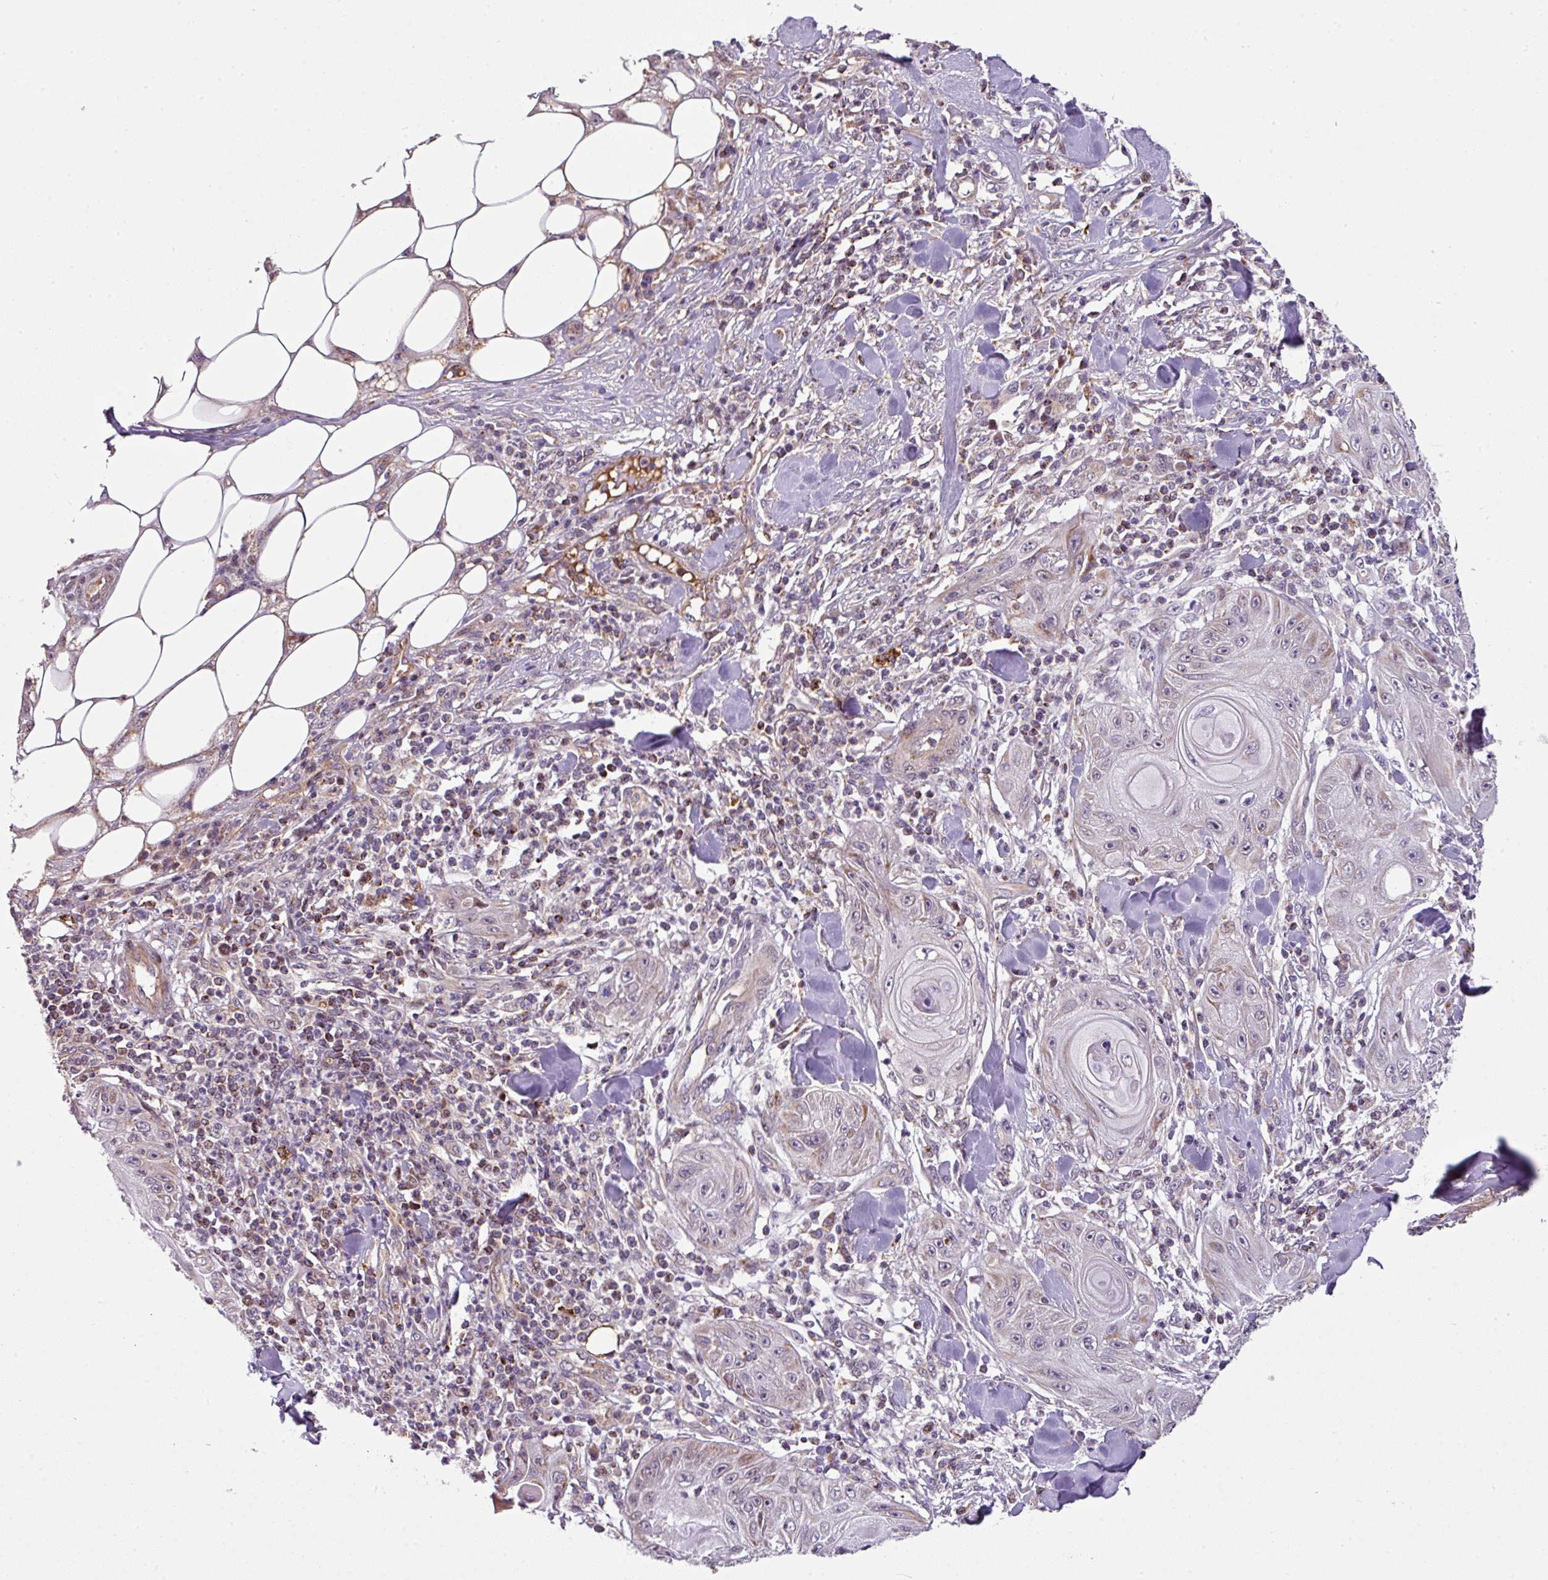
{"staining": {"intensity": "negative", "quantity": "none", "location": "none"}, "tissue": "skin cancer", "cell_type": "Tumor cells", "image_type": "cancer", "snomed": [{"axis": "morphology", "description": "Squamous cell carcinoma, NOS"}, {"axis": "topography", "description": "Skin"}], "caption": "A photomicrograph of human skin cancer is negative for staining in tumor cells.", "gene": "PRELID3B", "patient": {"sex": "female", "age": 78}}